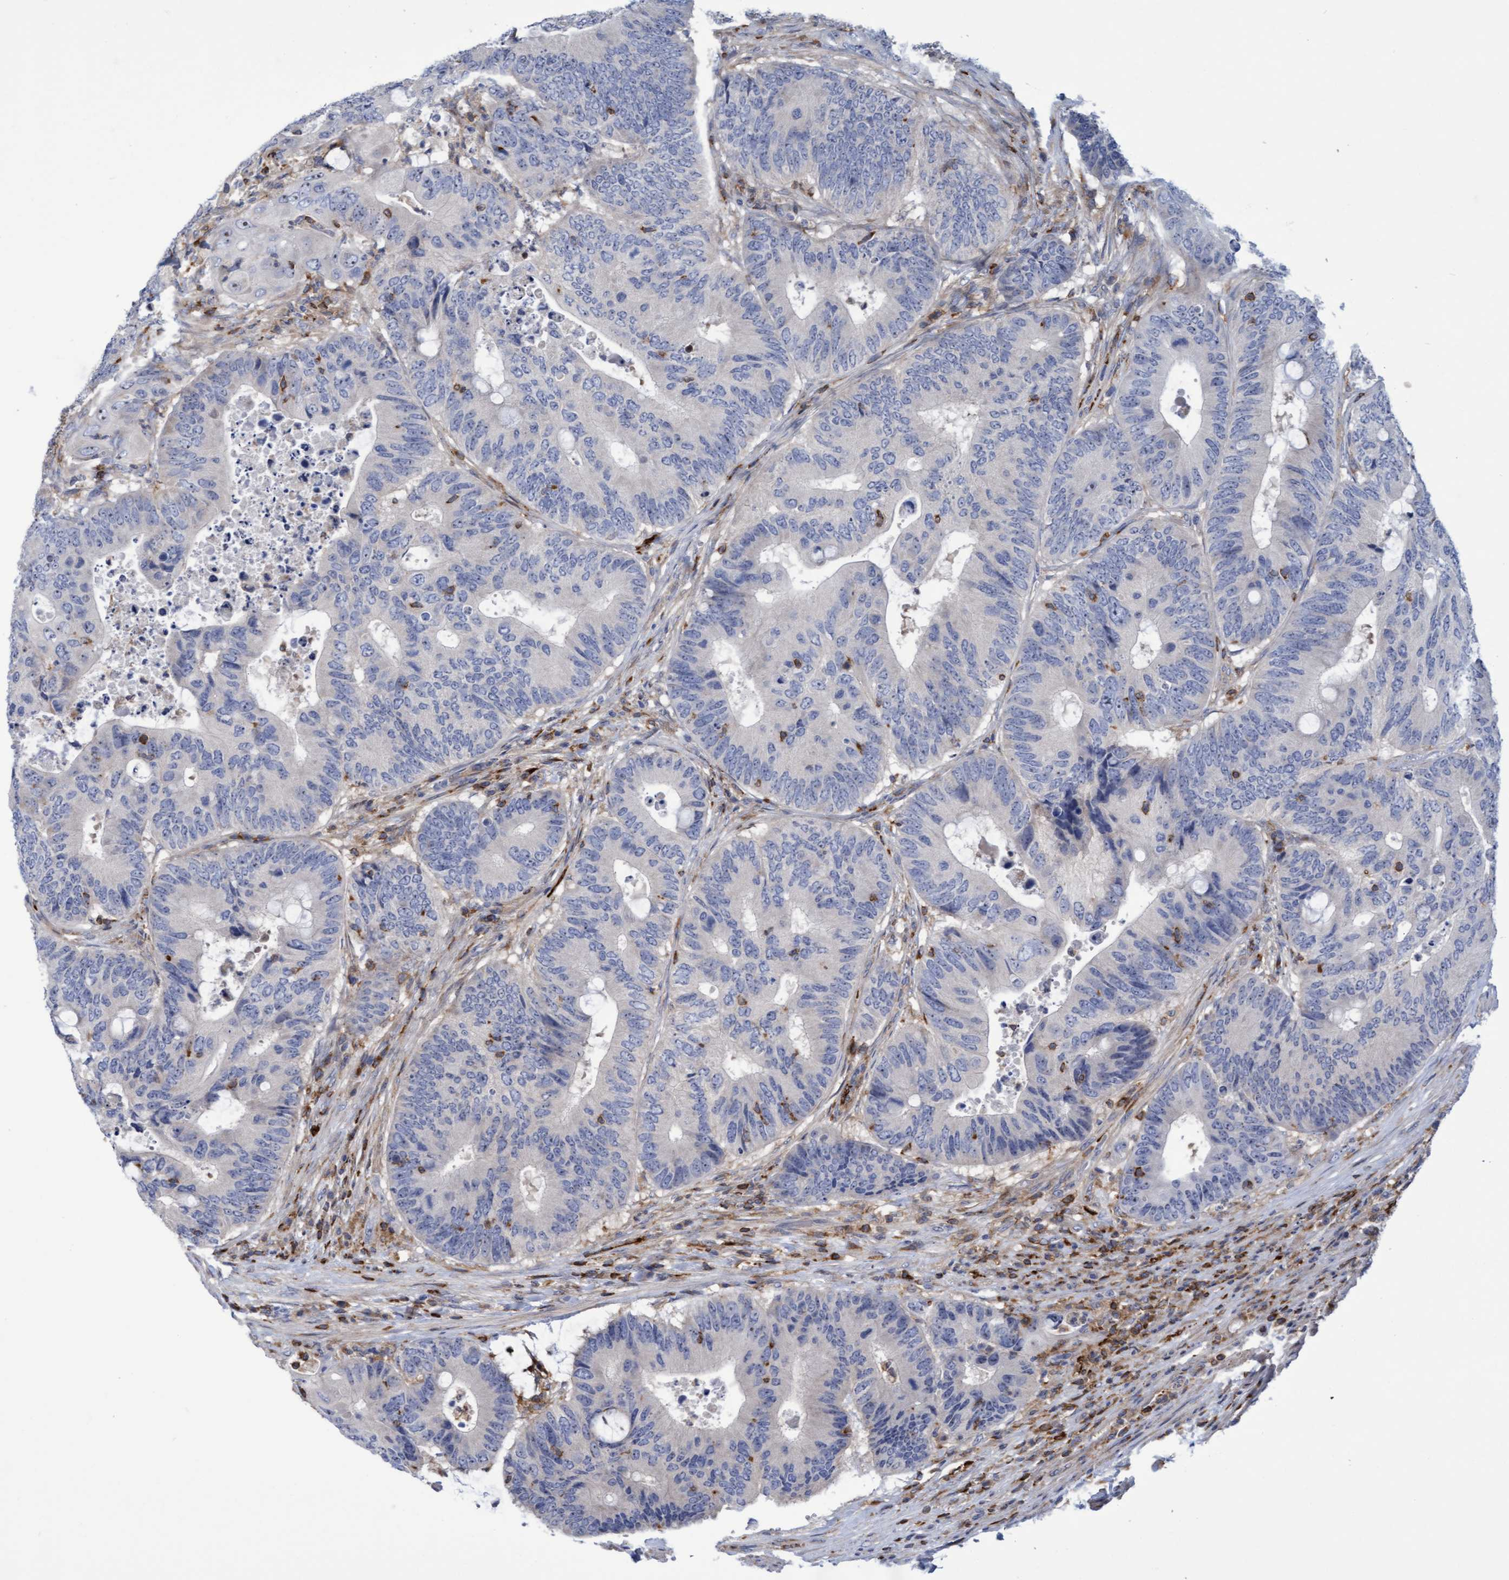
{"staining": {"intensity": "negative", "quantity": "none", "location": "none"}, "tissue": "colorectal cancer", "cell_type": "Tumor cells", "image_type": "cancer", "snomed": [{"axis": "morphology", "description": "Adenocarcinoma, NOS"}, {"axis": "topography", "description": "Colon"}], "caption": "Immunohistochemistry histopathology image of neoplastic tissue: colorectal cancer stained with DAB reveals no significant protein expression in tumor cells.", "gene": "FNBP1", "patient": {"sex": "male", "age": 71}}